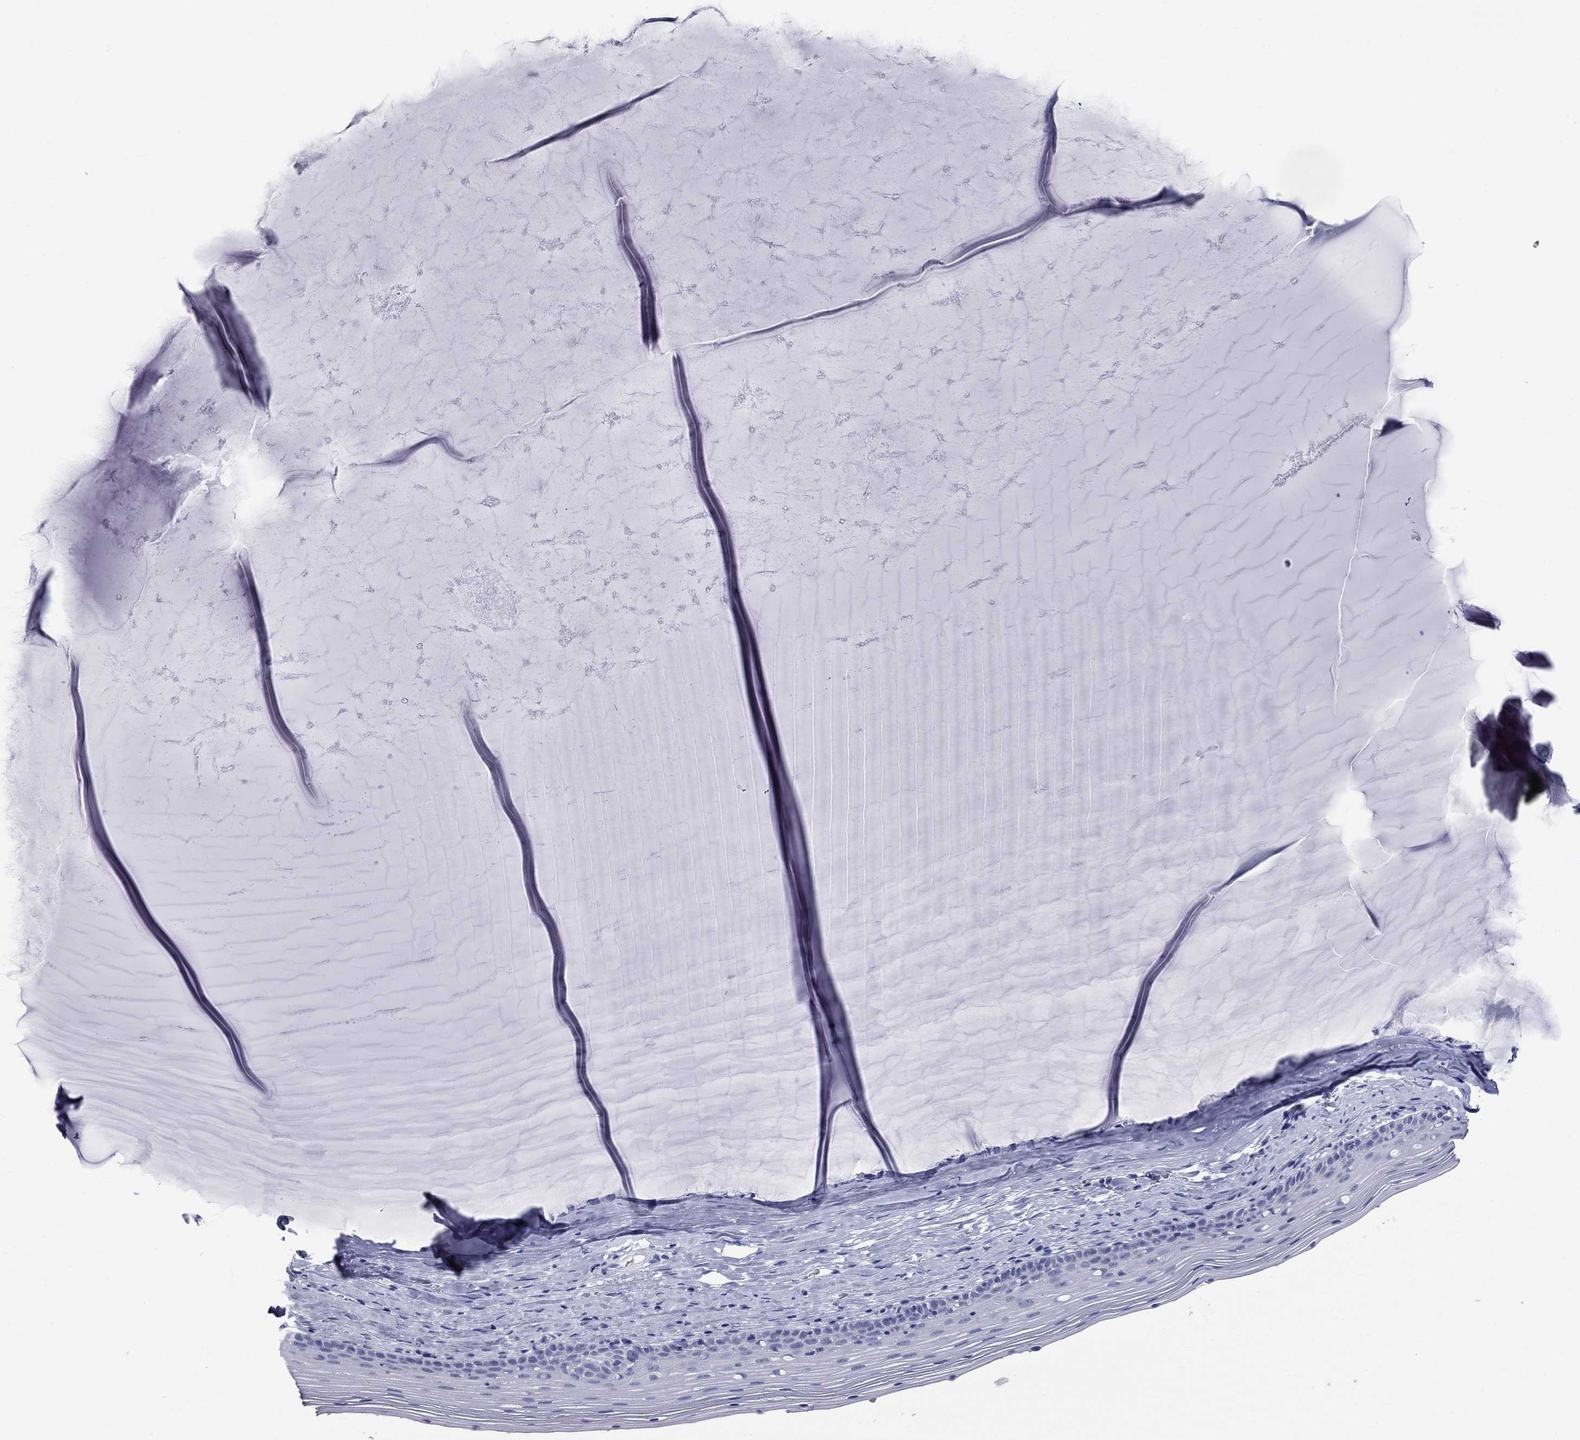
{"staining": {"intensity": "negative", "quantity": "none", "location": "none"}, "tissue": "cervix", "cell_type": "Glandular cells", "image_type": "normal", "snomed": [{"axis": "morphology", "description": "Normal tissue, NOS"}, {"axis": "topography", "description": "Cervix"}], "caption": "IHC of normal human cervix reveals no positivity in glandular cells.", "gene": "FAM221B", "patient": {"sex": "female", "age": 40}}